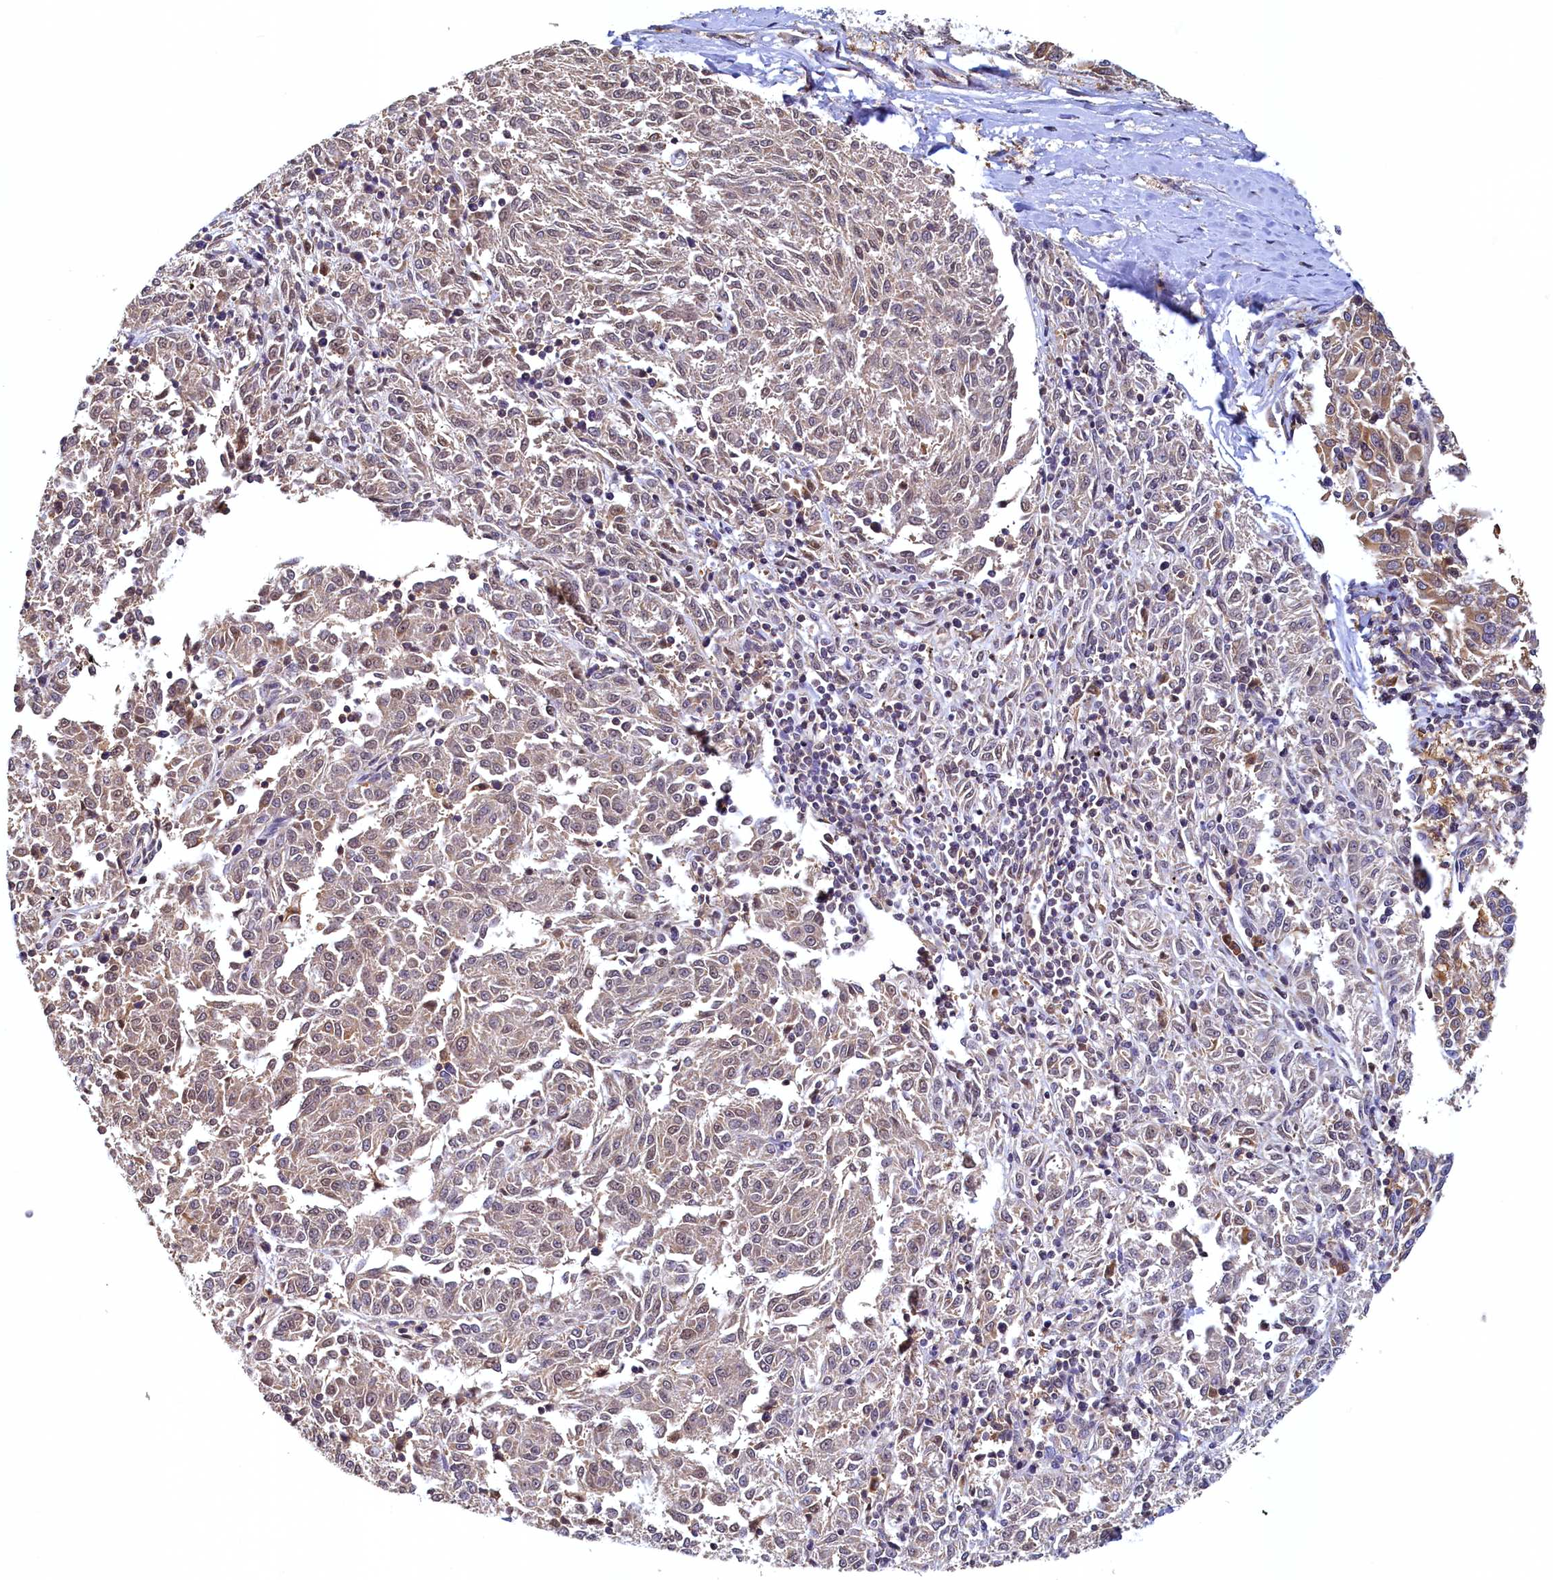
{"staining": {"intensity": "moderate", "quantity": "25%-75%", "location": "cytoplasmic/membranous,nuclear"}, "tissue": "melanoma", "cell_type": "Tumor cells", "image_type": "cancer", "snomed": [{"axis": "morphology", "description": "Malignant melanoma, NOS"}, {"axis": "topography", "description": "Skin"}], "caption": "Protein expression analysis of human melanoma reveals moderate cytoplasmic/membranous and nuclear staining in approximately 25%-75% of tumor cells.", "gene": "PAAF1", "patient": {"sex": "female", "age": 72}}